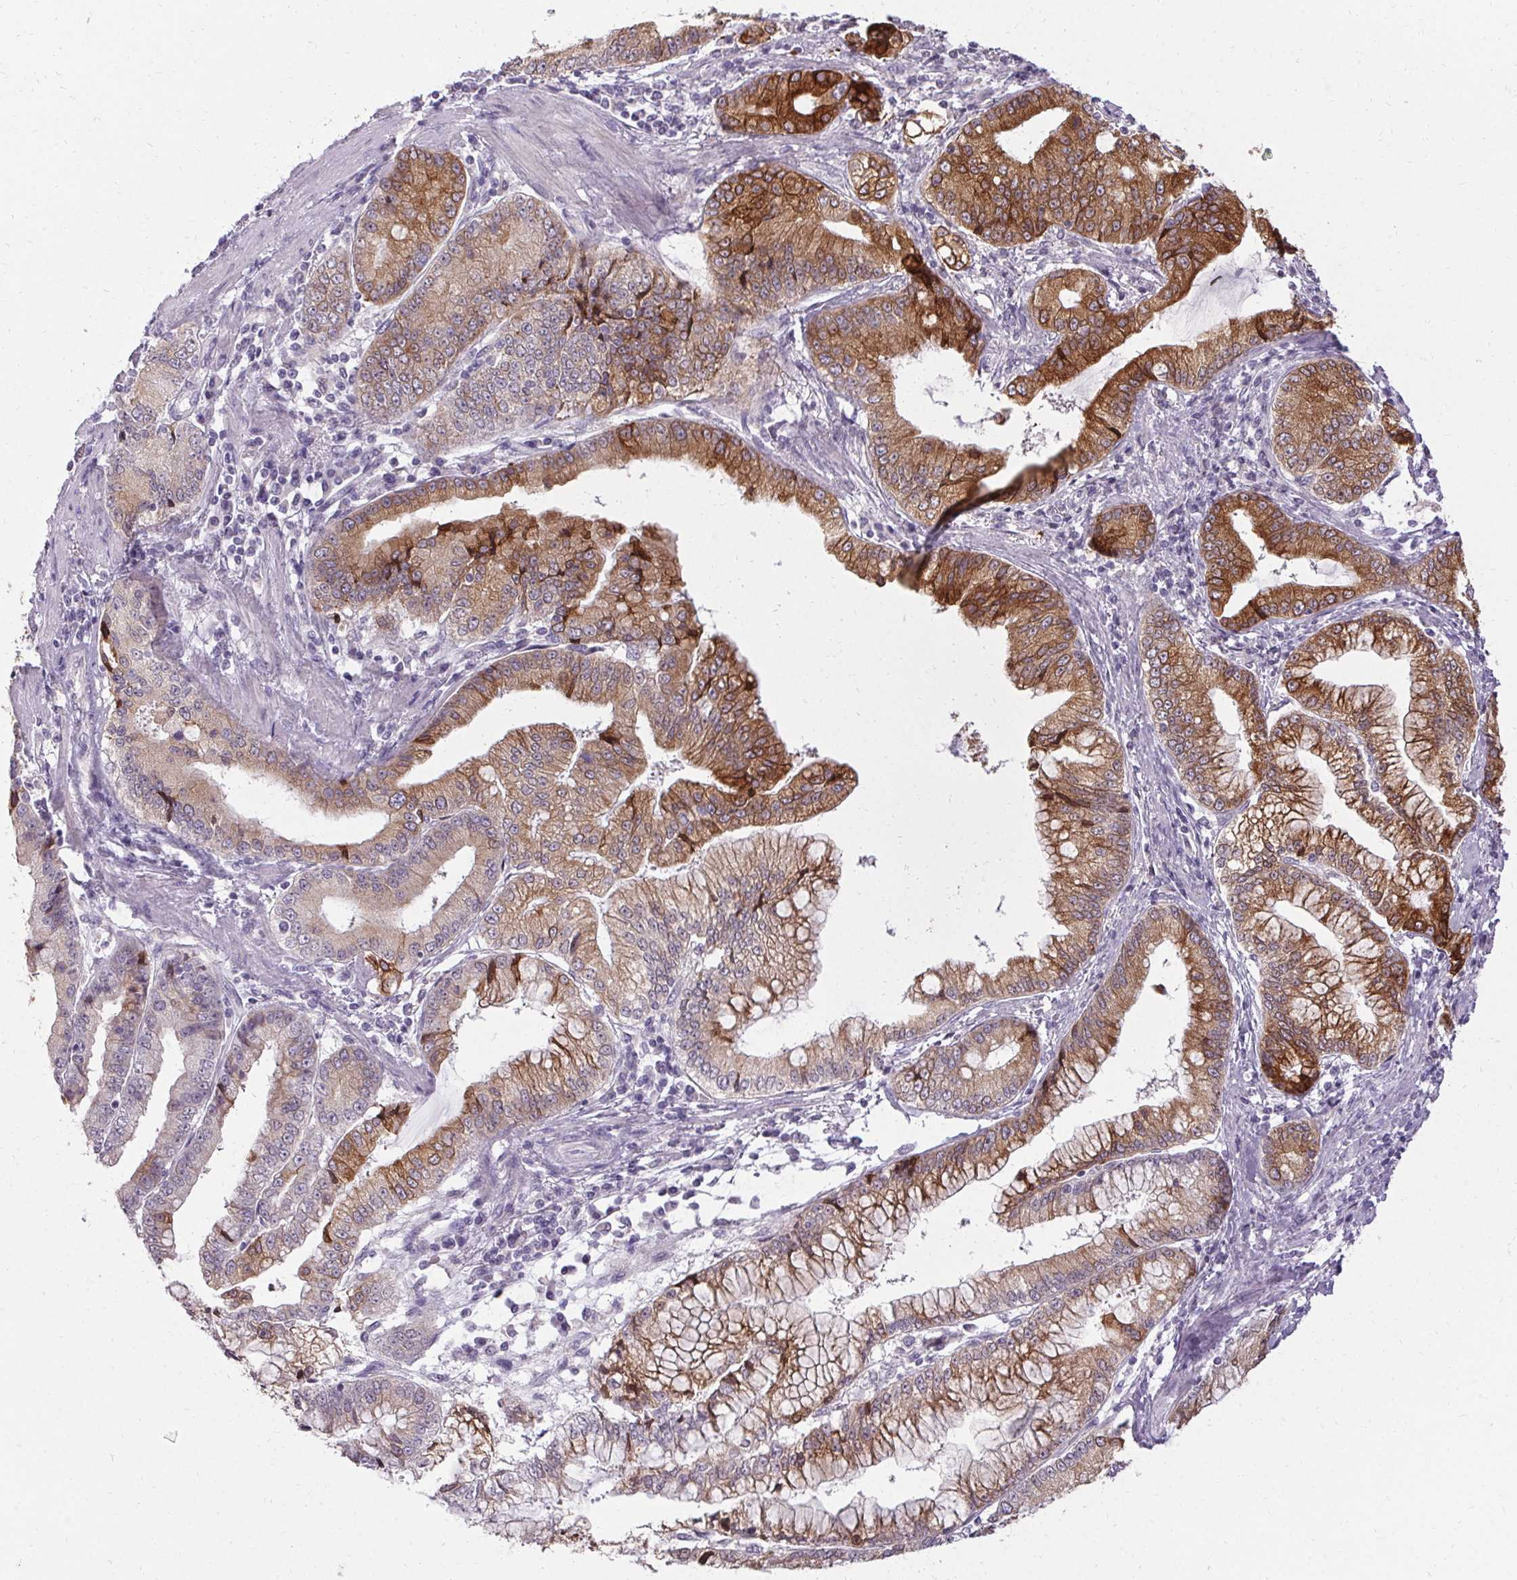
{"staining": {"intensity": "moderate", "quantity": "25%-75%", "location": "cytoplasmic/membranous"}, "tissue": "stomach cancer", "cell_type": "Tumor cells", "image_type": "cancer", "snomed": [{"axis": "morphology", "description": "Adenocarcinoma, NOS"}, {"axis": "topography", "description": "Stomach, upper"}], "caption": "Immunohistochemistry (DAB) staining of stomach cancer shows moderate cytoplasmic/membranous protein expression in about 25%-75% of tumor cells.", "gene": "HSD17B3", "patient": {"sex": "female", "age": 74}}